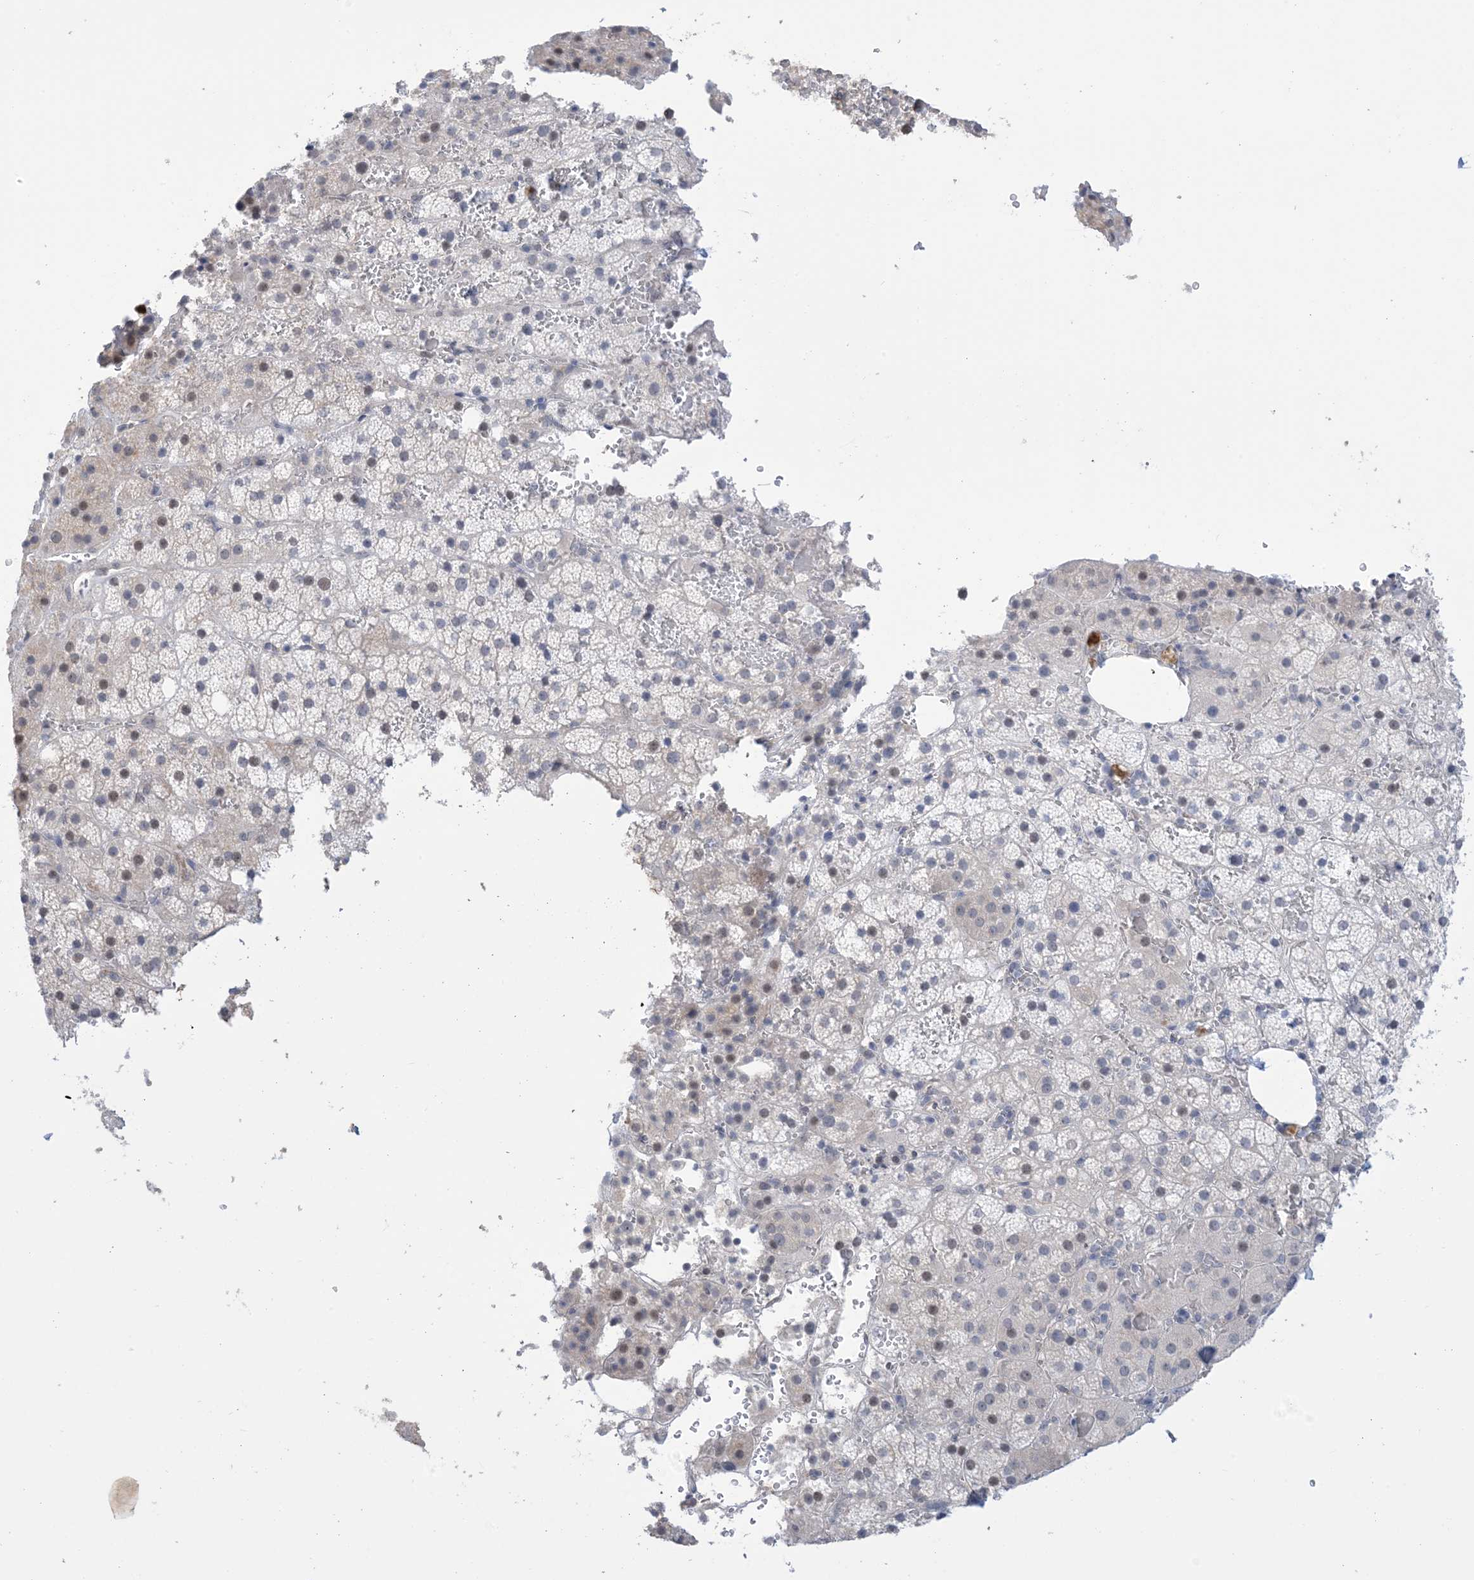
{"staining": {"intensity": "negative", "quantity": "none", "location": "none"}, "tissue": "adrenal gland", "cell_type": "Glandular cells", "image_type": "normal", "snomed": [{"axis": "morphology", "description": "Normal tissue, NOS"}, {"axis": "topography", "description": "Adrenal gland"}], "caption": "Immunohistochemistry (IHC) image of unremarkable human adrenal gland stained for a protein (brown), which exhibits no positivity in glandular cells. (Immunohistochemistry, brightfield microscopy, high magnification).", "gene": "TTYH1", "patient": {"sex": "female", "age": 59}}